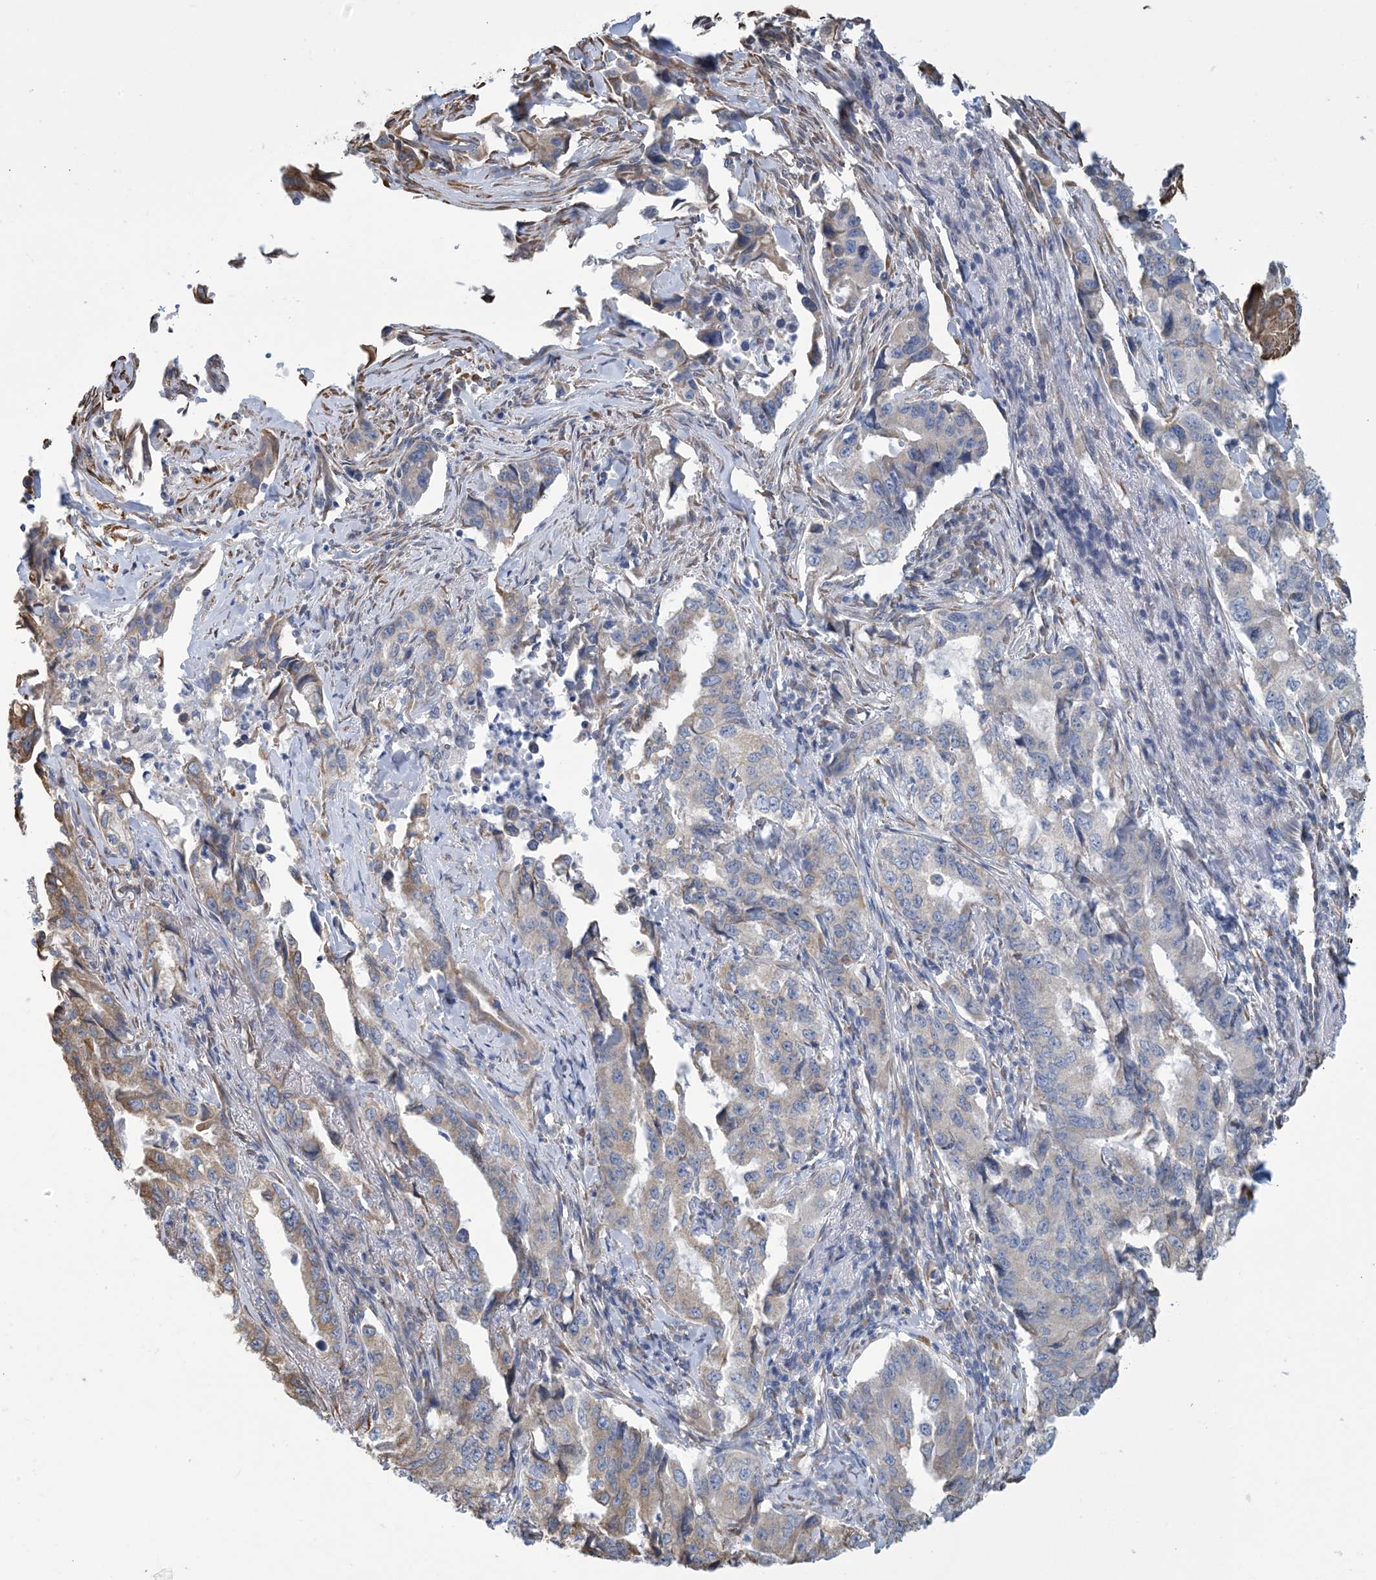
{"staining": {"intensity": "weak", "quantity": "25%-75%", "location": "cytoplasmic/membranous"}, "tissue": "lung cancer", "cell_type": "Tumor cells", "image_type": "cancer", "snomed": [{"axis": "morphology", "description": "Adenocarcinoma, NOS"}, {"axis": "topography", "description": "Lung"}], "caption": "Lung adenocarcinoma stained for a protein exhibits weak cytoplasmic/membranous positivity in tumor cells. Immunohistochemistry stains the protein in brown and the nuclei are stained blue.", "gene": "CCDC14", "patient": {"sex": "female", "age": 51}}